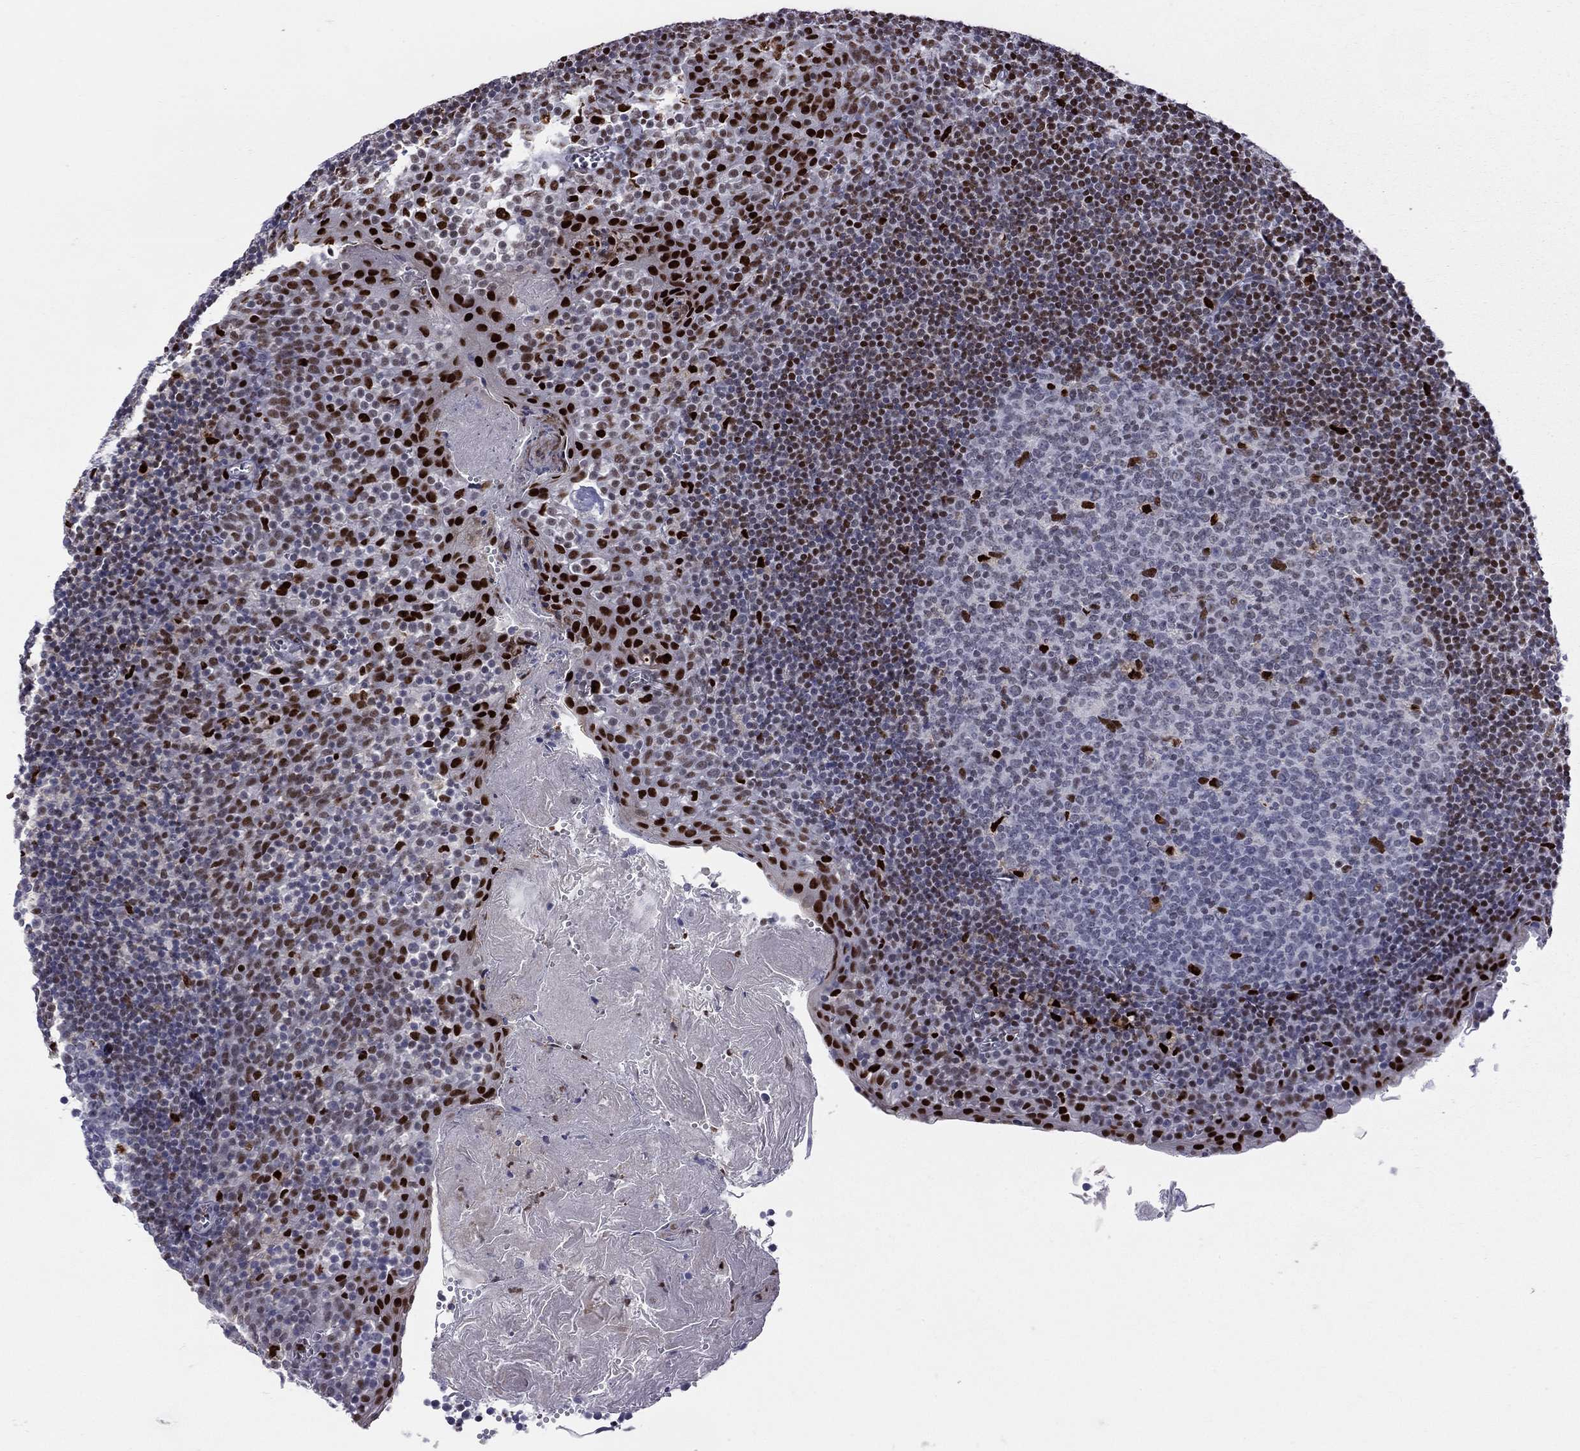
{"staining": {"intensity": "strong", "quantity": "<25%", "location": "nuclear"}, "tissue": "lymph node", "cell_type": "Germinal center cells", "image_type": "normal", "snomed": [{"axis": "morphology", "description": "Normal tissue, NOS"}, {"axis": "topography", "description": "Lymph node"}], "caption": "Brown immunohistochemical staining in benign lymph node shows strong nuclear staining in about <25% of germinal center cells.", "gene": "PCGF3", "patient": {"sex": "female", "age": 21}}